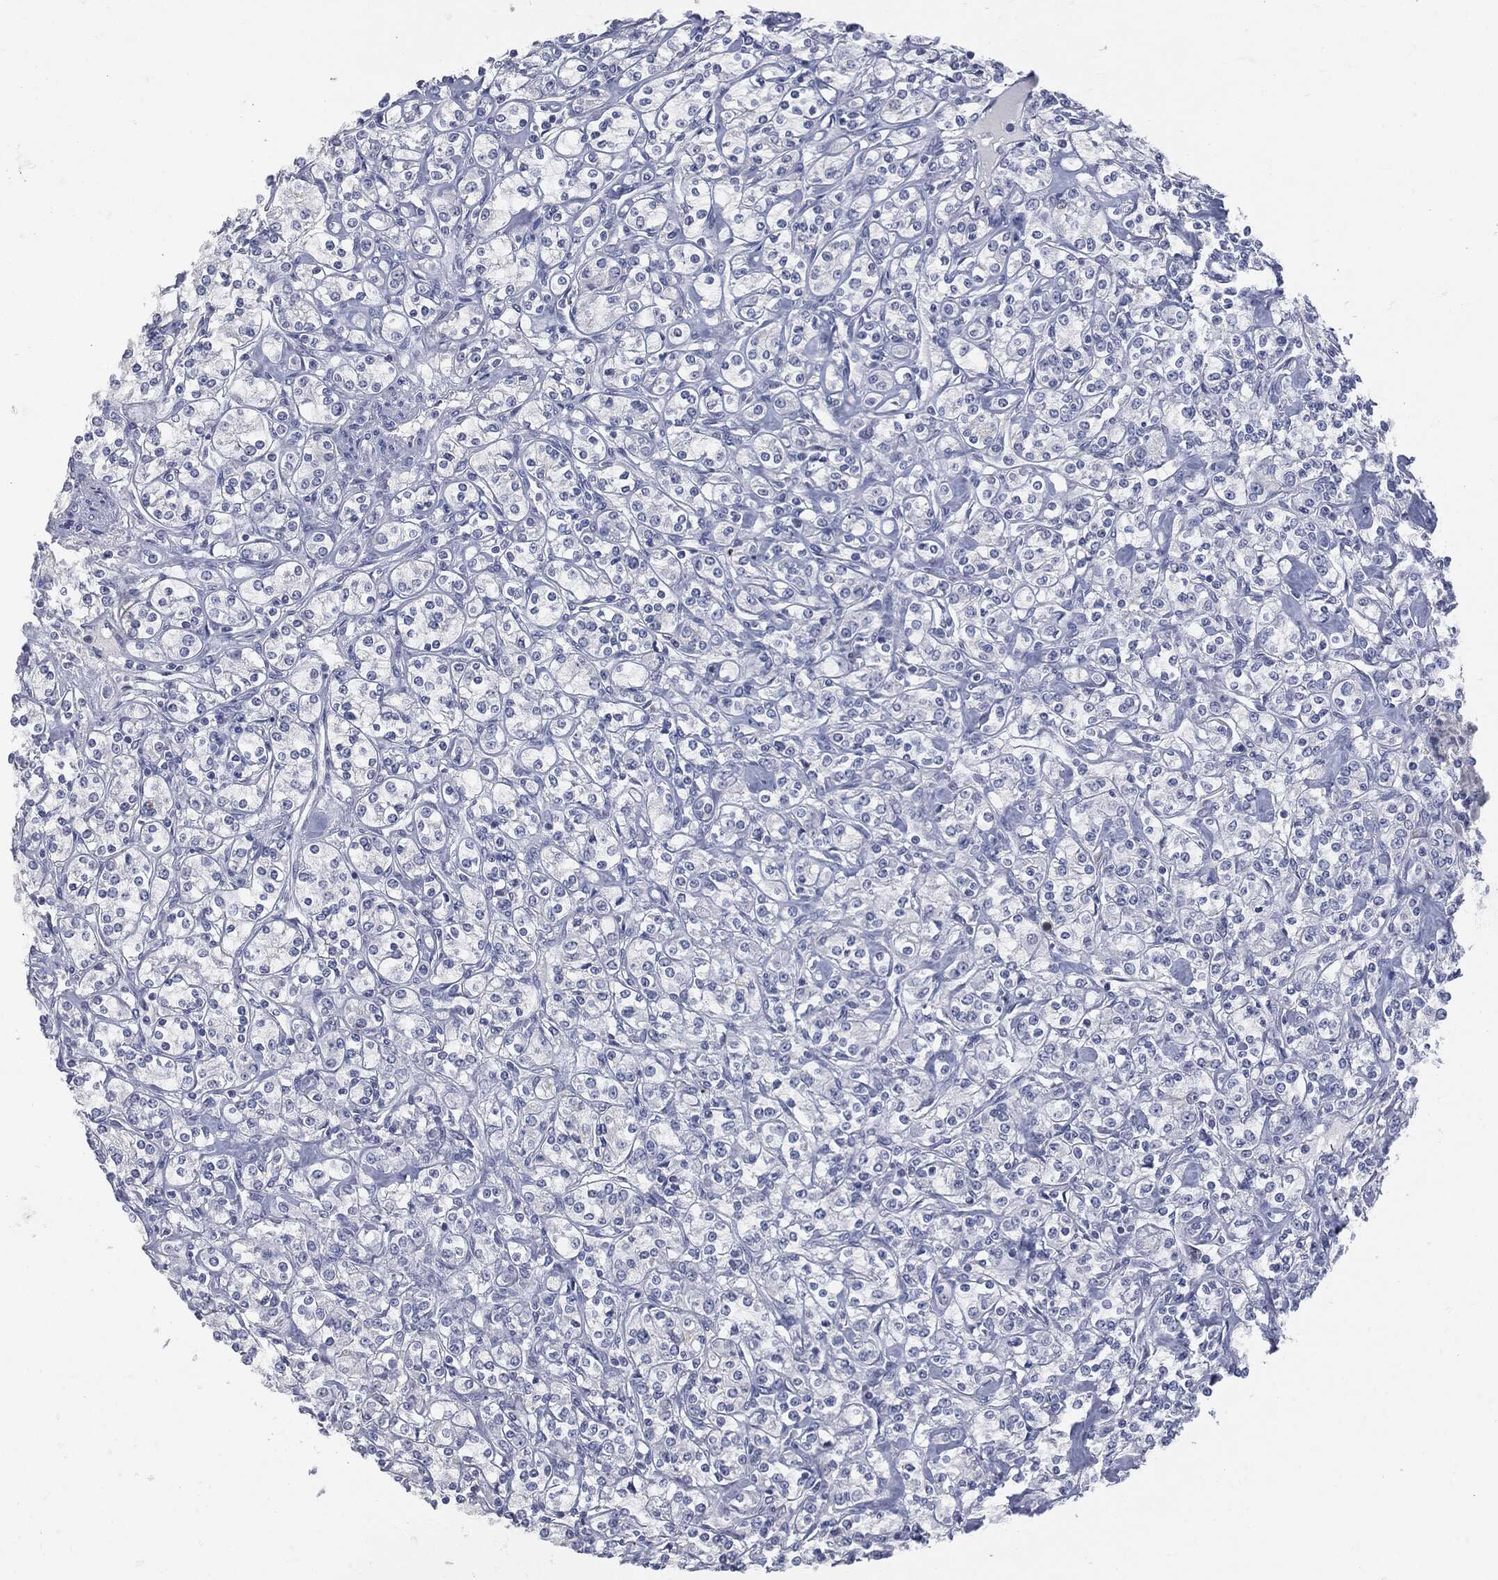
{"staining": {"intensity": "negative", "quantity": "none", "location": "none"}, "tissue": "renal cancer", "cell_type": "Tumor cells", "image_type": "cancer", "snomed": [{"axis": "morphology", "description": "Adenocarcinoma, NOS"}, {"axis": "topography", "description": "Kidney"}], "caption": "High power microscopy histopathology image of an IHC histopathology image of renal adenocarcinoma, revealing no significant expression in tumor cells. The staining is performed using DAB (3,3'-diaminobenzidine) brown chromogen with nuclei counter-stained in using hematoxylin.", "gene": "UBE2C", "patient": {"sex": "male", "age": 77}}